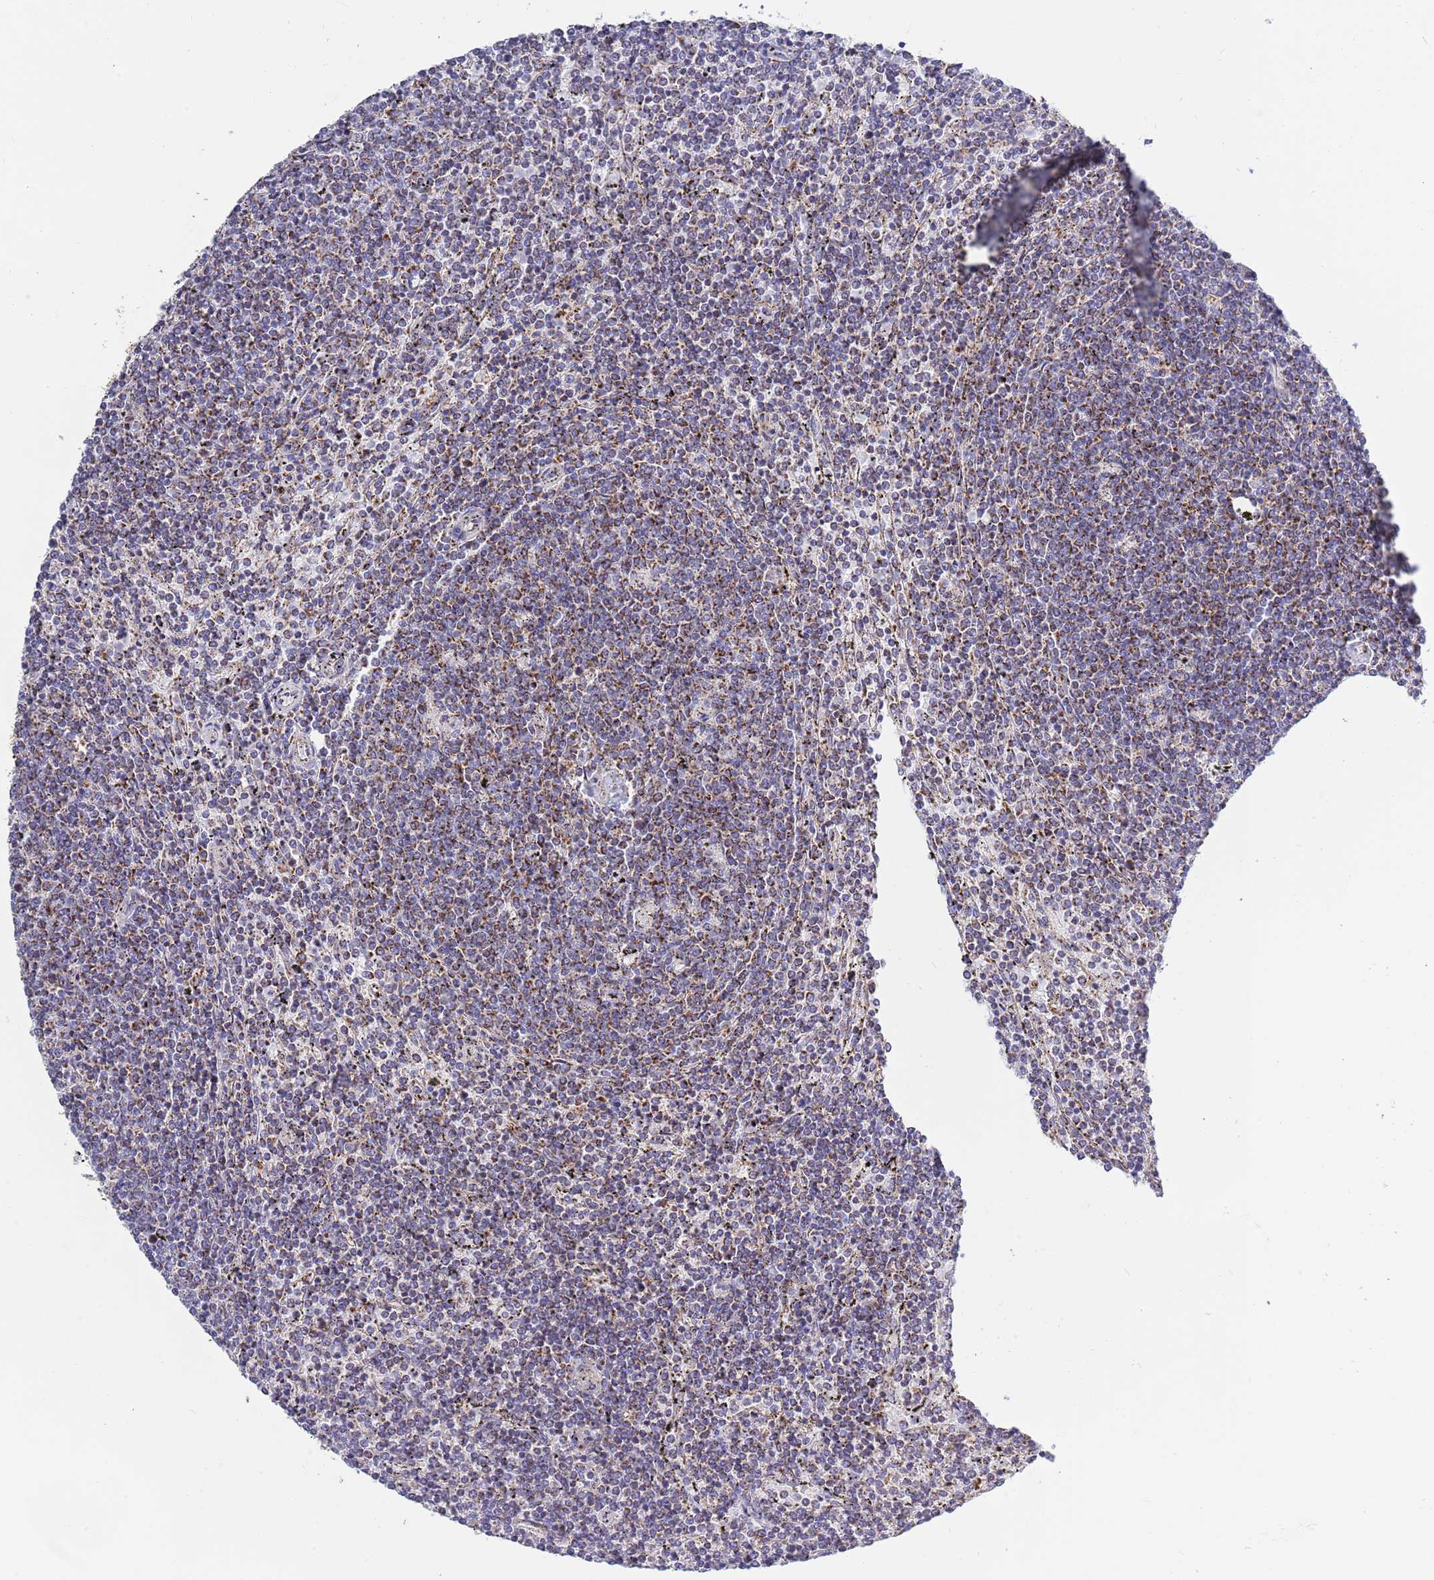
{"staining": {"intensity": "moderate", "quantity": ">75%", "location": "cytoplasmic/membranous"}, "tissue": "lymphoma", "cell_type": "Tumor cells", "image_type": "cancer", "snomed": [{"axis": "morphology", "description": "Malignant lymphoma, non-Hodgkin's type, Low grade"}, {"axis": "topography", "description": "Spleen"}], "caption": "Brown immunohistochemical staining in human lymphoma displays moderate cytoplasmic/membranous expression in about >75% of tumor cells.", "gene": "EMC8", "patient": {"sex": "female", "age": 50}}